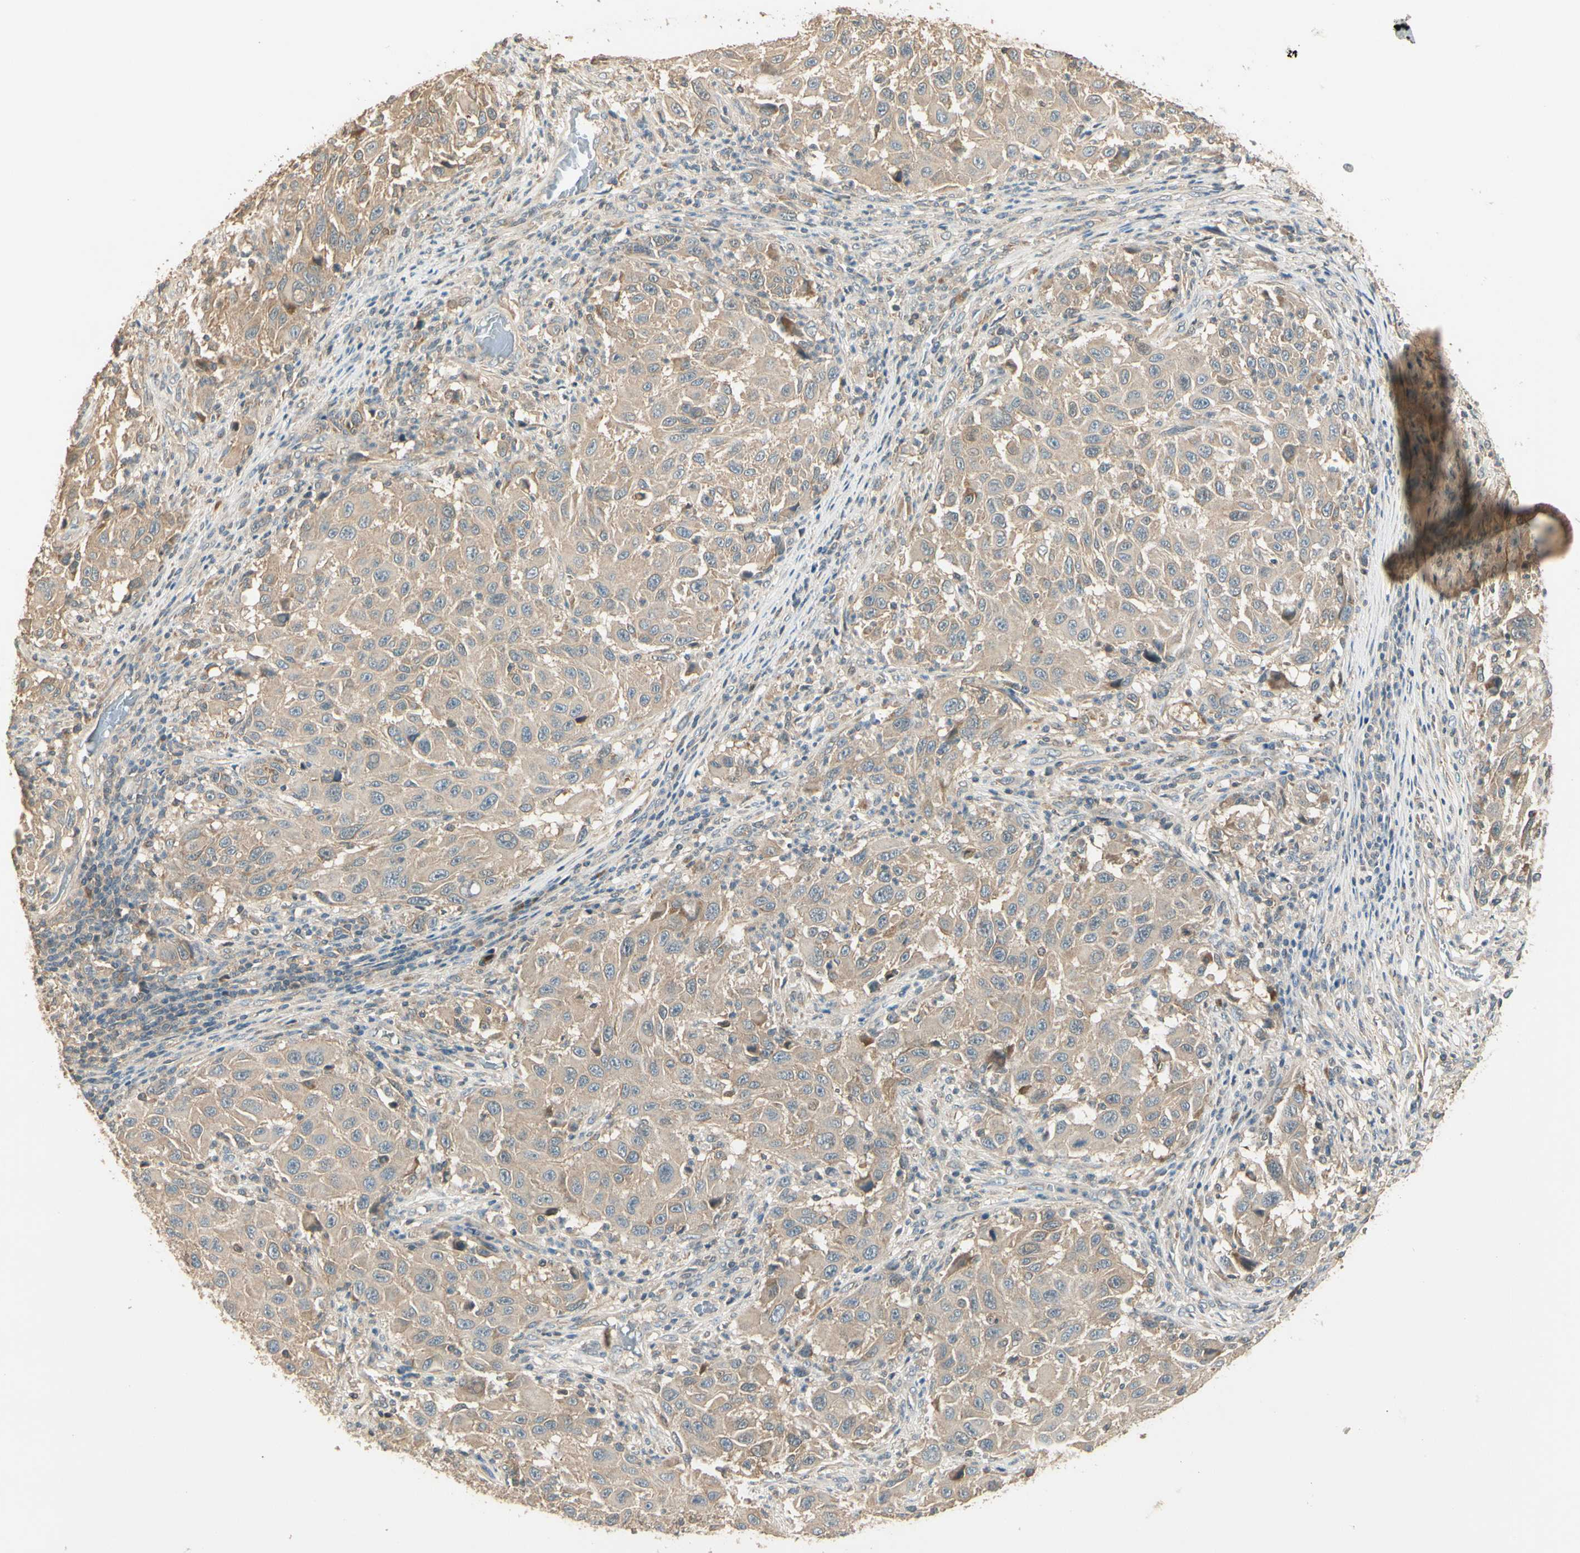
{"staining": {"intensity": "weak", "quantity": ">75%", "location": "cytoplasmic/membranous"}, "tissue": "melanoma", "cell_type": "Tumor cells", "image_type": "cancer", "snomed": [{"axis": "morphology", "description": "Malignant melanoma, Metastatic site"}, {"axis": "topography", "description": "Lymph node"}], "caption": "Malignant melanoma (metastatic site) tissue demonstrates weak cytoplasmic/membranous expression in about >75% of tumor cells", "gene": "PLXNA1", "patient": {"sex": "male", "age": 61}}